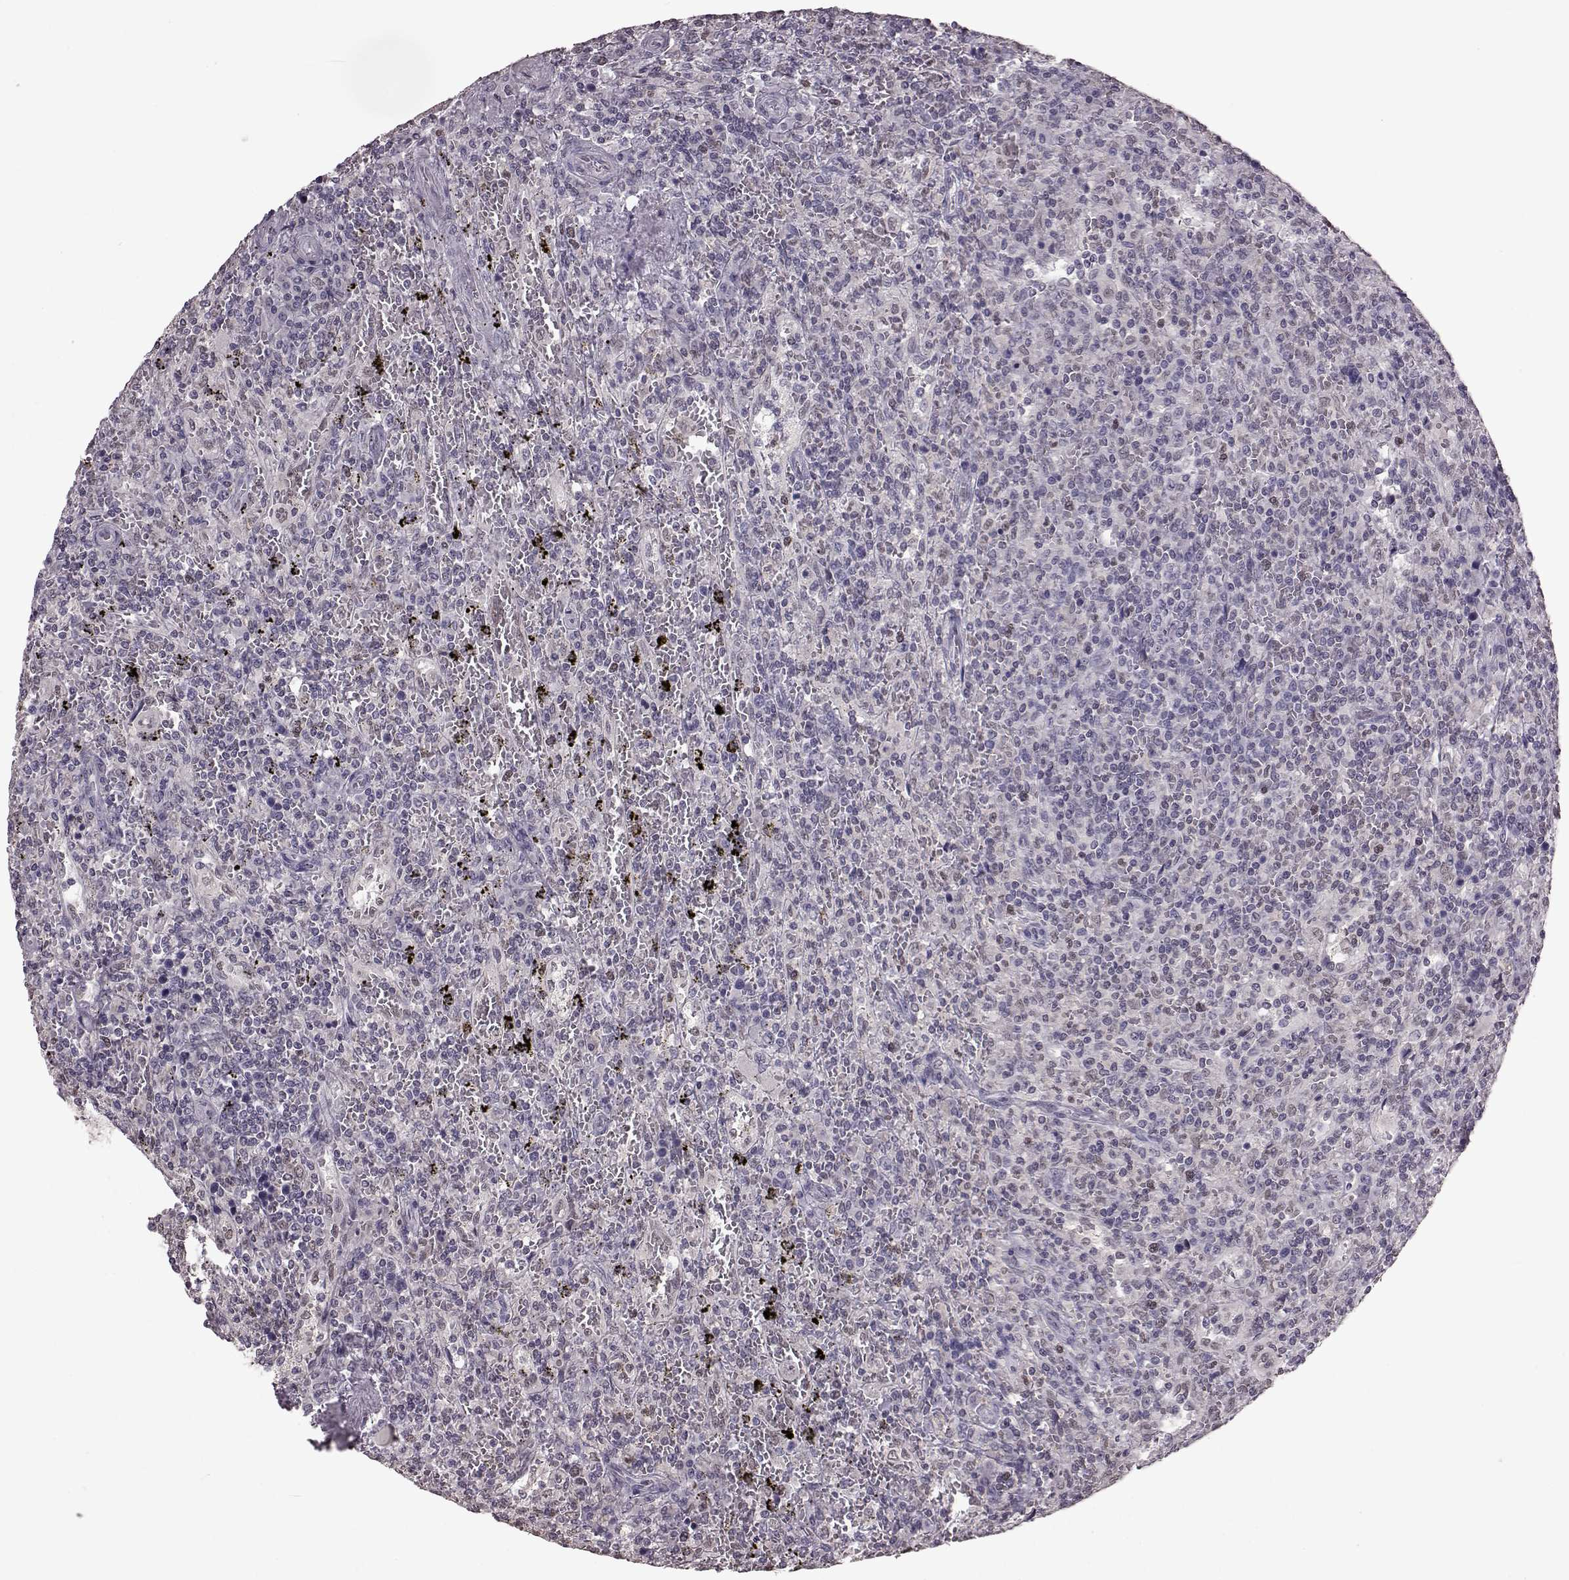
{"staining": {"intensity": "negative", "quantity": "none", "location": "none"}, "tissue": "lymphoma", "cell_type": "Tumor cells", "image_type": "cancer", "snomed": [{"axis": "morphology", "description": "Malignant lymphoma, non-Hodgkin's type, Low grade"}, {"axis": "topography", "description": "Spleen"}], "caption": "A high-resolution micrograph shows IHC staining of low-grade malignant lymphoma, non-Hodgkin's type, which reveals no significant staining in tumor cells. Nuclei are stained in blue.", "gene": "TSKS", "patient": {"sex": "male", "age": 62}}